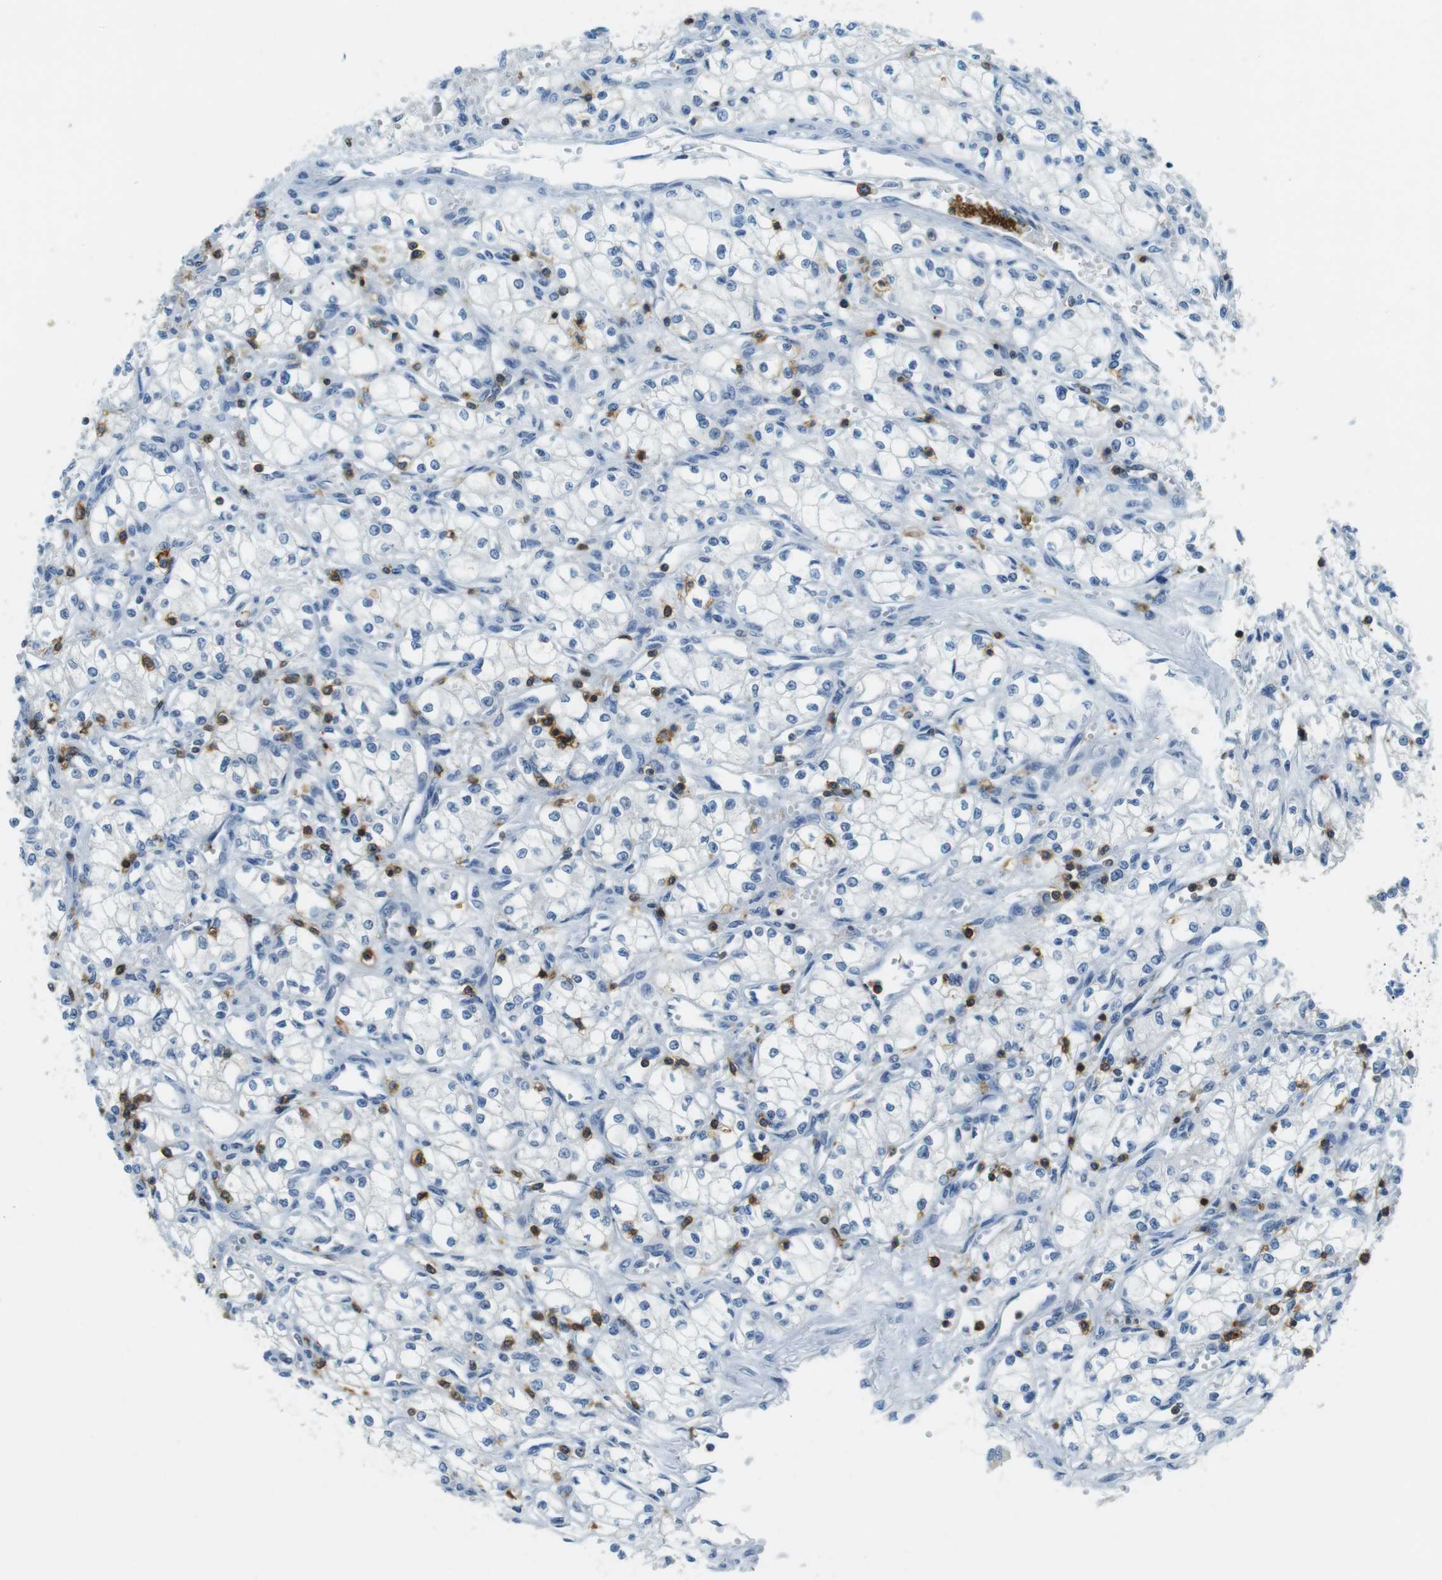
{"staining": {"intensity": "negative", "quantity": "none", "location": "none"}, "tissue": "renal cancer", "cell_type": "Tumor cells", "image_type": "cancer", "snomed": [{"axis": "morphology", "description": "Normal tissue, NOS"}, {"axis": "morphology", "description": "Adenocarcinoma, NOS"}, {"axis": "topography", "description": "Kidney"}], "caption": "Immunohistochemistry (IHC) micrograph of neoplastic tissue: renal adenocarcinoma stained with DAB (3,3'-diaminobenzidine) reveals no significant protein staining in tumor cells.", "gene": "LAT", "patient": {"sex": "male", "age": 59}}